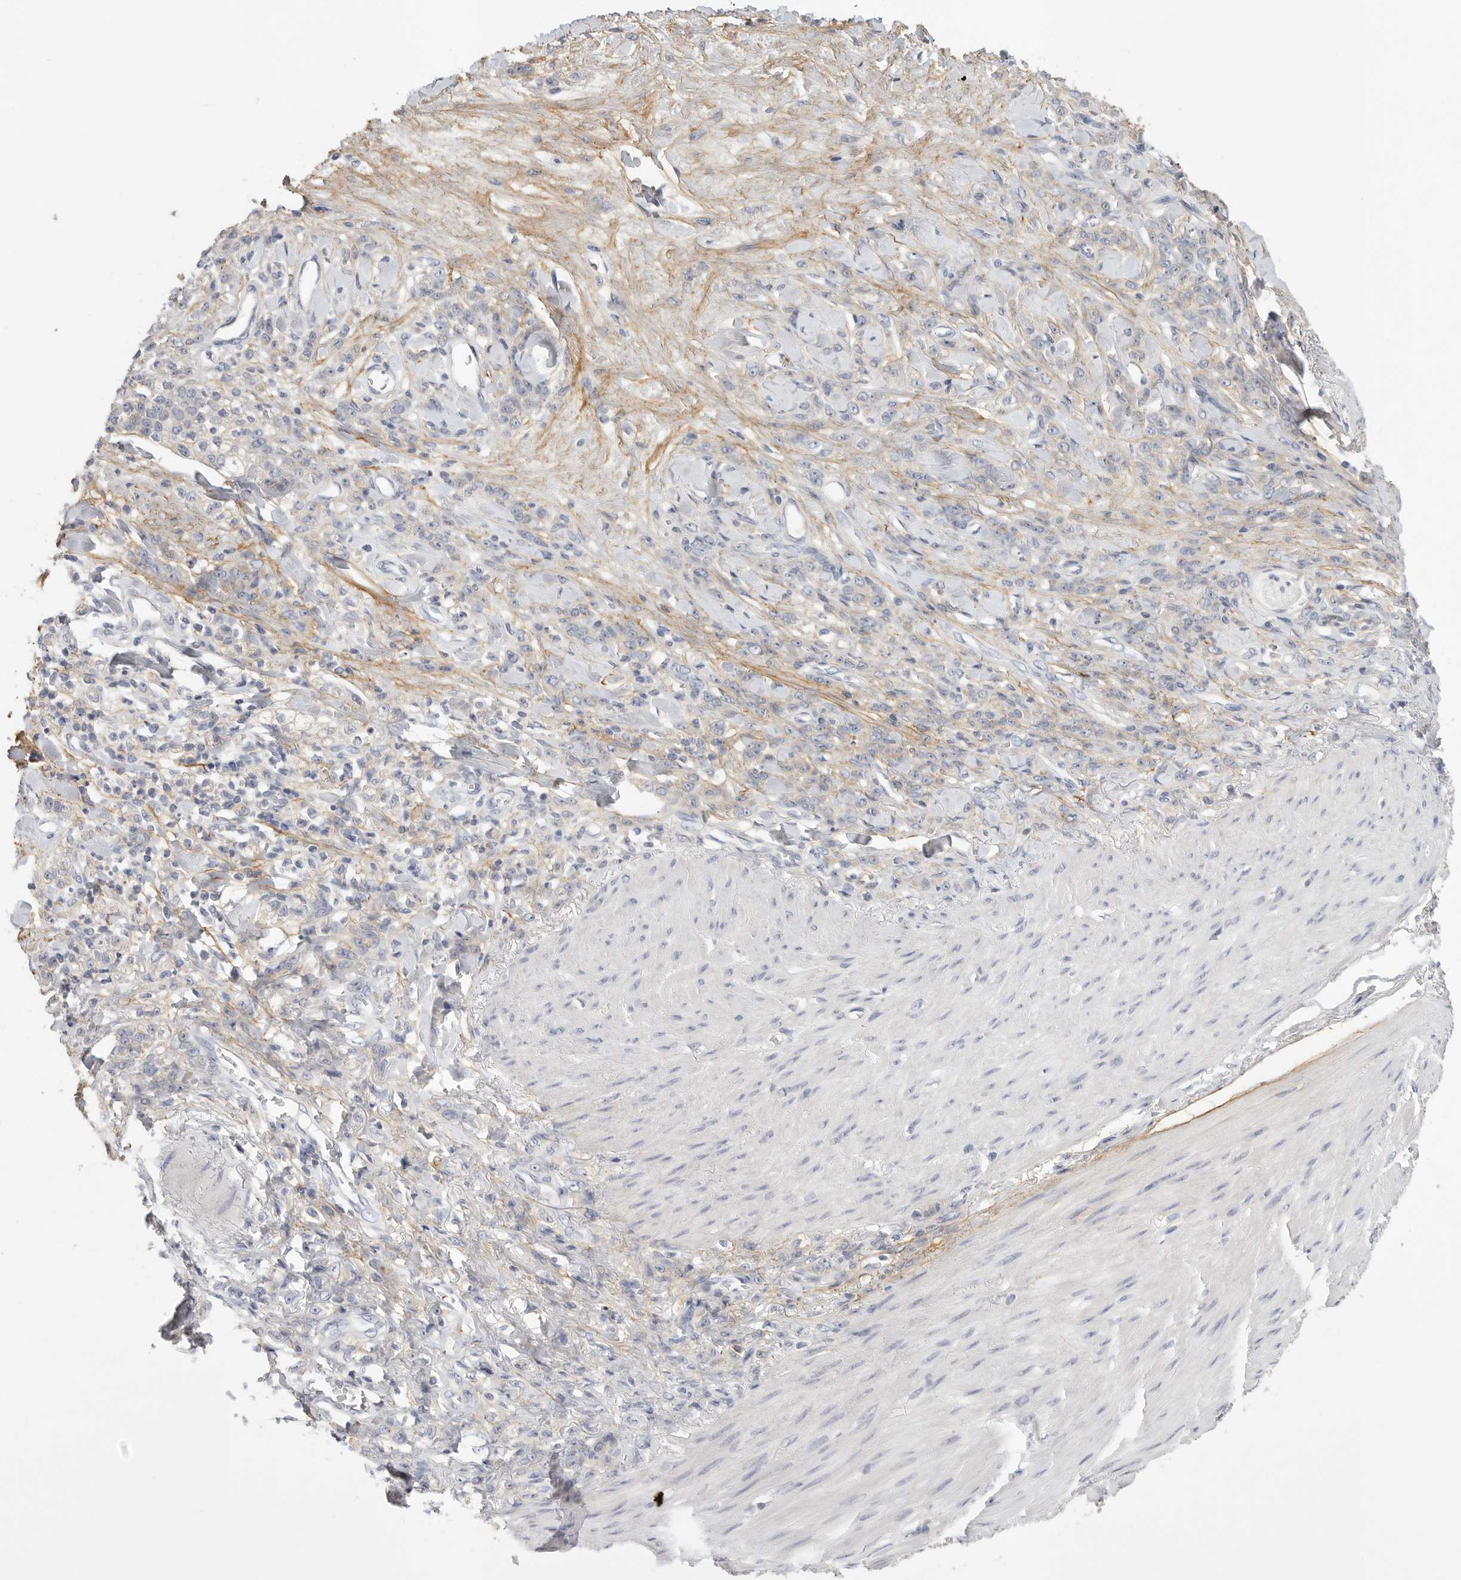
{"staining": {"intensity": "negative", "quantity": "none", "location": "none"}, "tissue": "stomach cancer", "cell_type": "Tumor cells", "image_type": "cancer", "snomed": [{"axis": "morphology", "description": "Normal tissue, NOS"}, {"axis": "morphology", "description": "Adenocarcinoma, NOS"}, {"axis": "topography", "description": "Stomach"}], "caption": "Immunohistochemical staining of adenocarcinoma (stomach) displays no significant expression in tumor cells.", "gene": "CFAP298", "patient": {"sex": "male", "age": 82}}